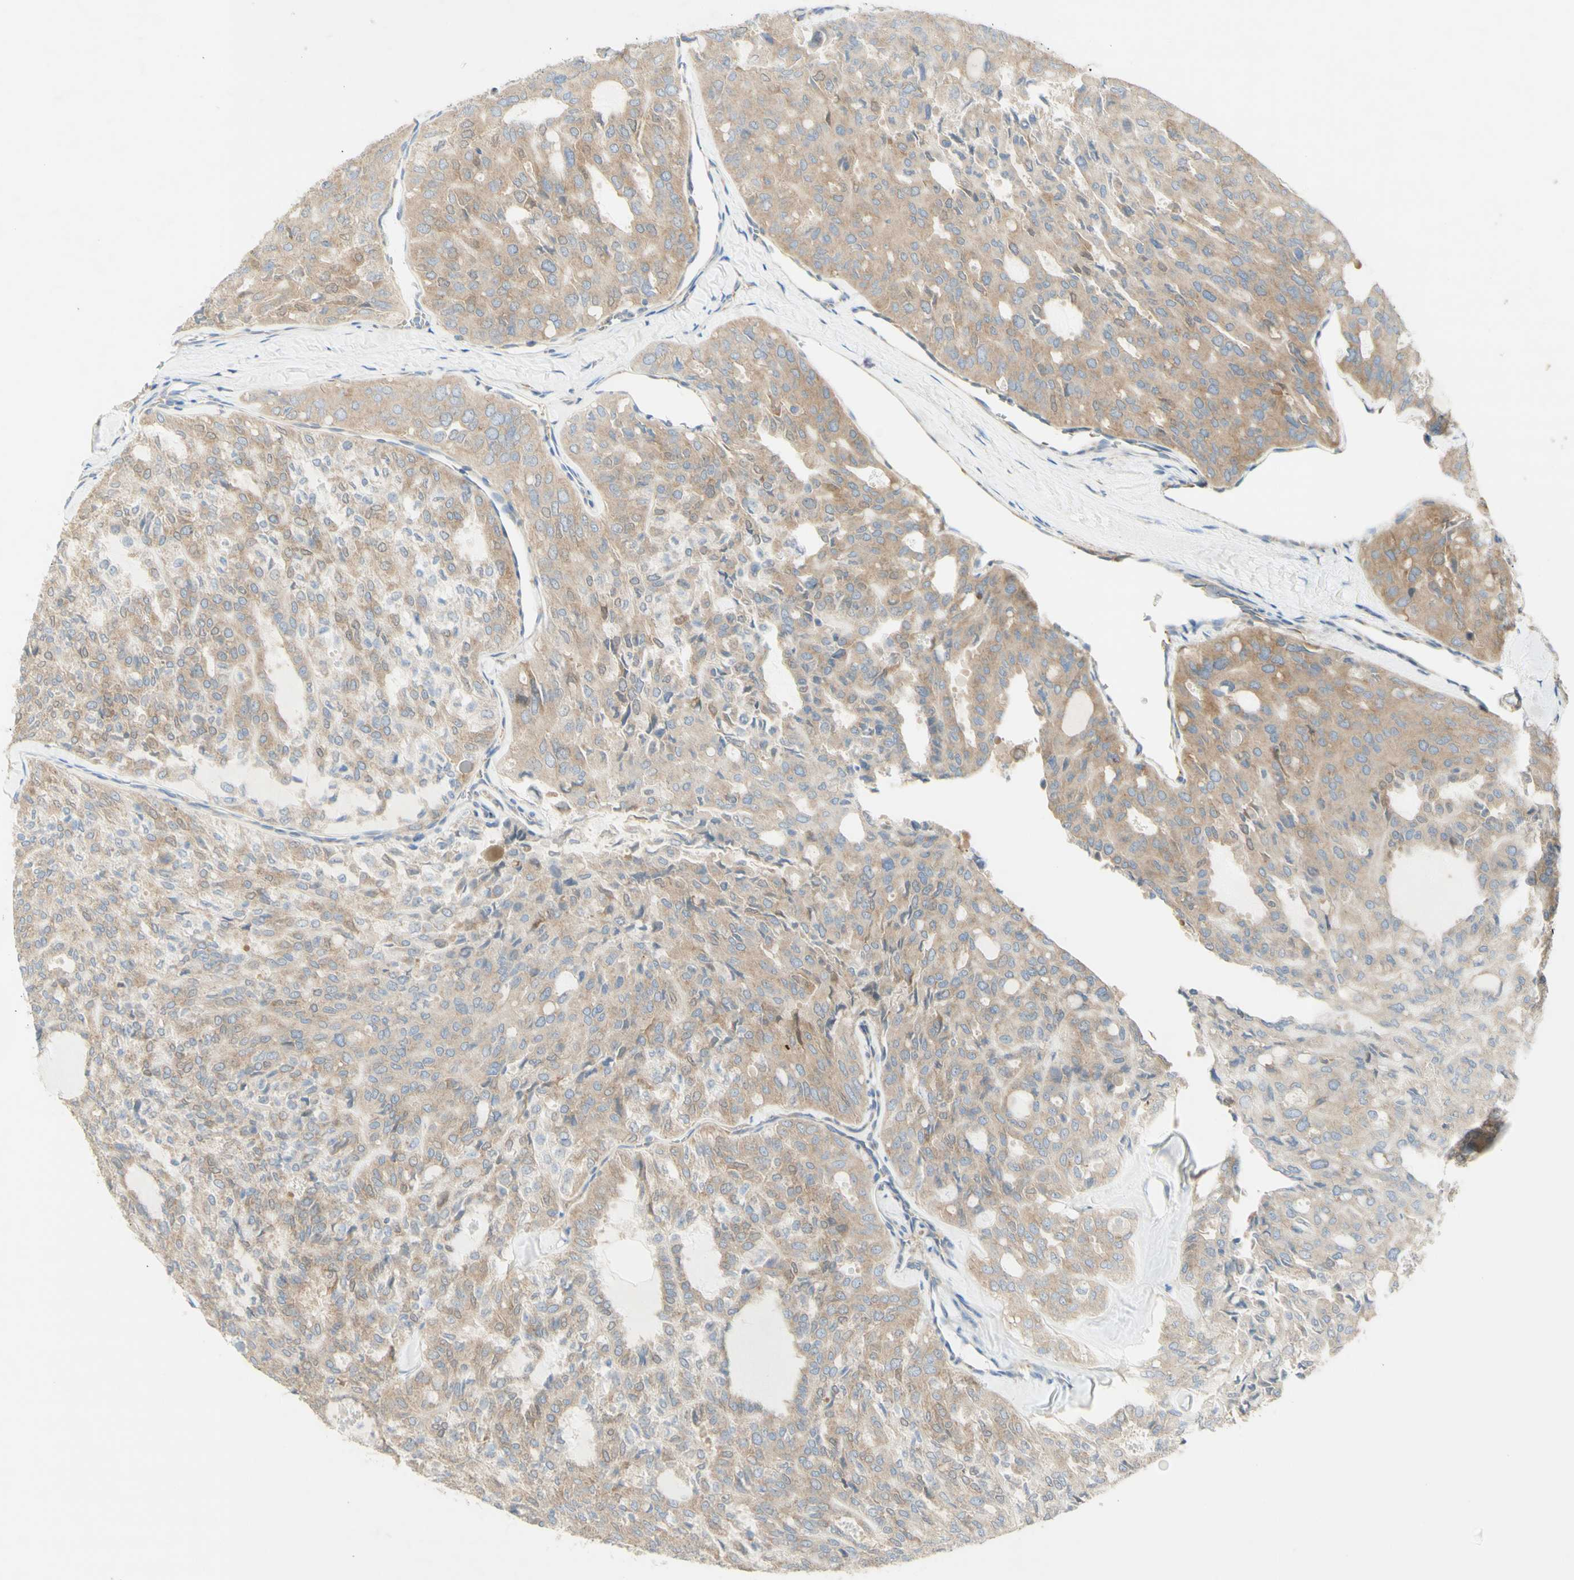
{"staining": {"intensity": "weak", "quantity": ">75%", "location": "cytoplasmic/membranous"}, "tissue": "thyroid cancer", "cell_type": "Tumor cells", "image_type": "cancer", "snomed": [{"axis": "morphology", "description": "Follicular adenoma carcinoma, NOS"}, {"axis": "topography", "description": "Thyroid gland"}], "caption": "A high-resolution histopathology image shows immunohistochemistry staining of thyroid follicular adenoma carcinoma, which displays weak cytoplasmic/membranous staining in about >75% of tumor cells. Nuclei are stained in blue.", "gene": "DYNC1H1", "patient": {"sex": "male", "age": 75}}